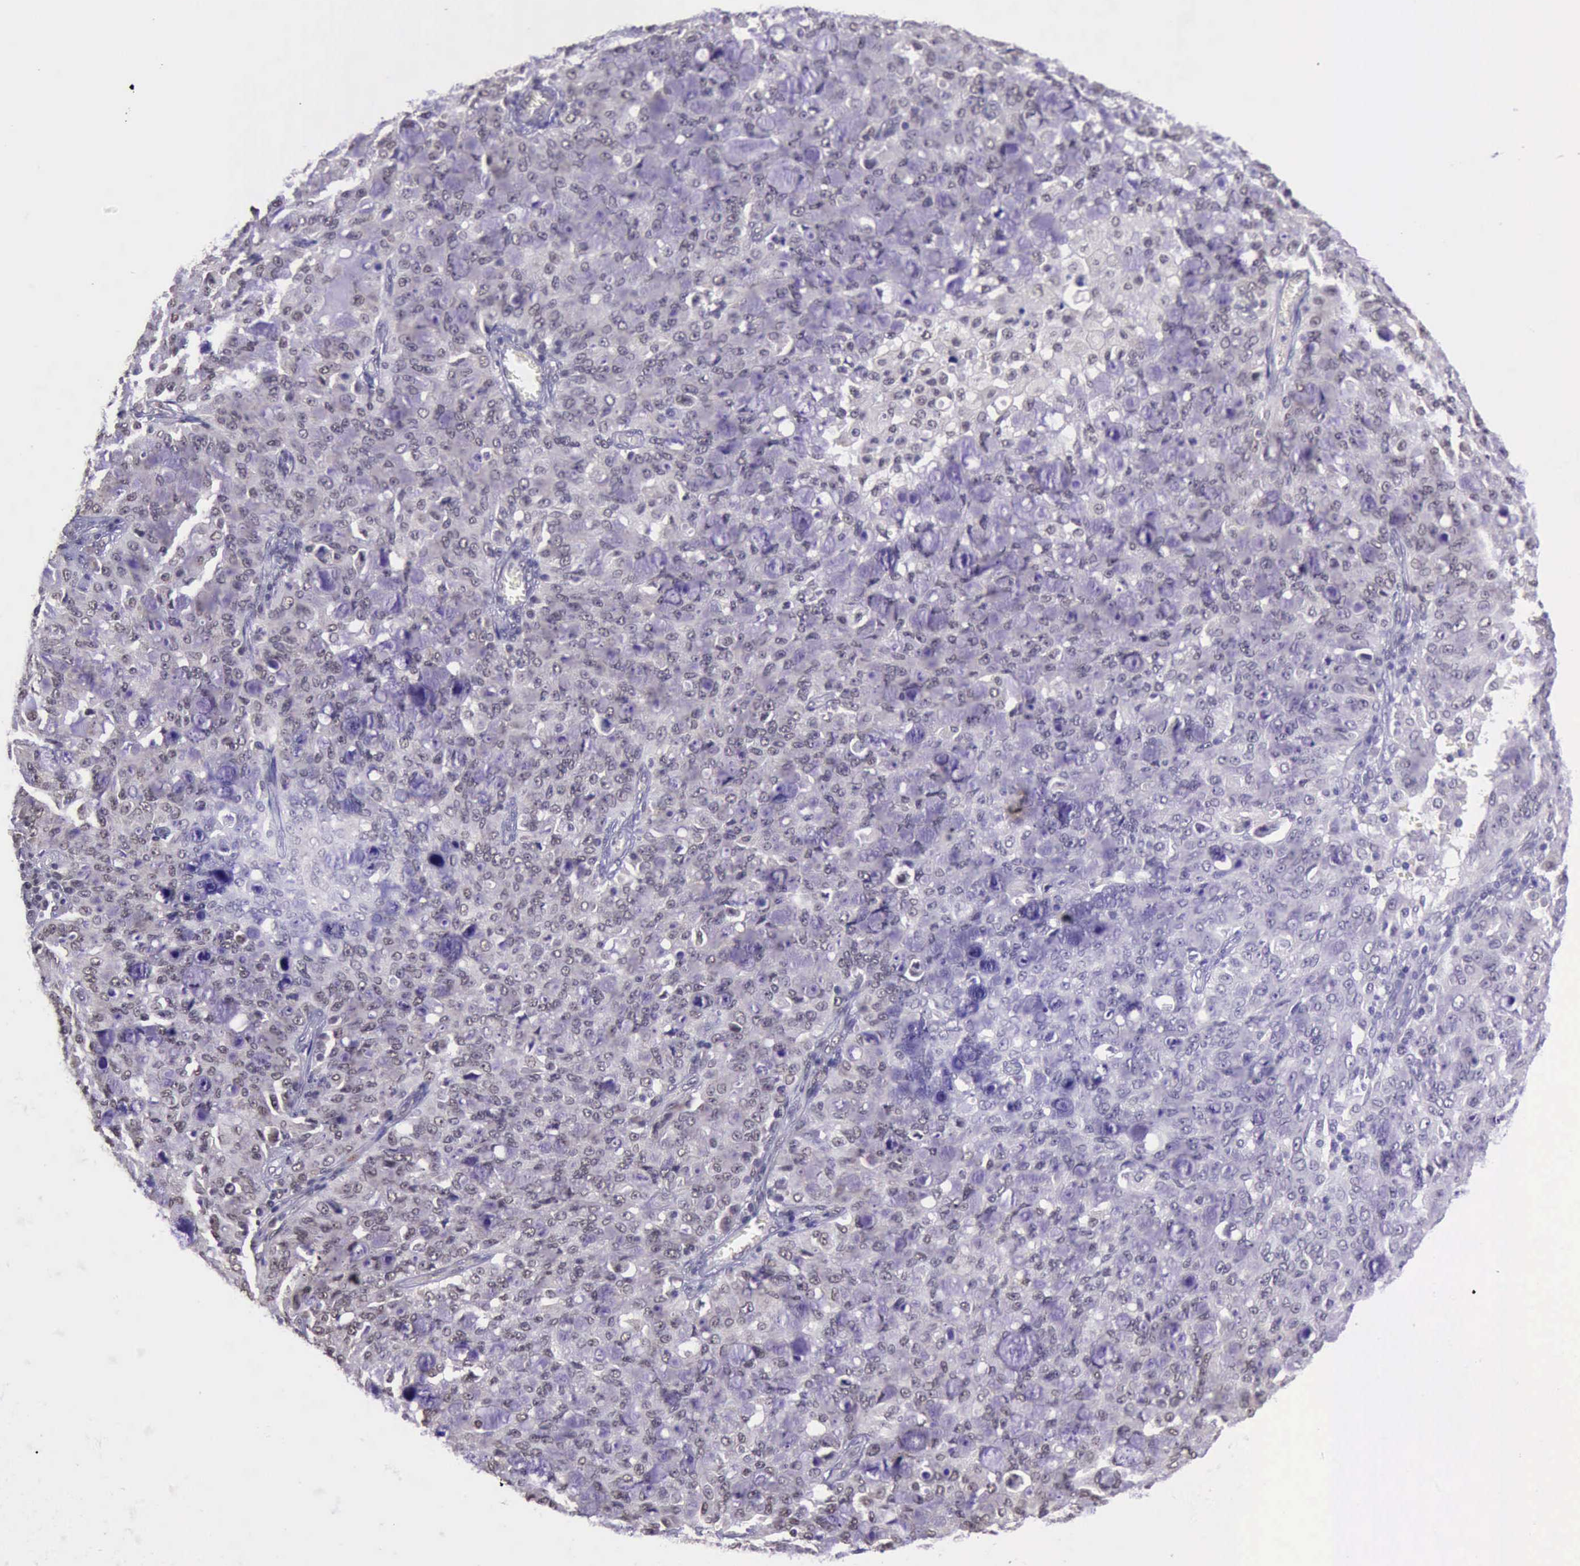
{"staining": {"intensity": "weak", "quantity": "25%-75%", "location": "nuclear"}, "tissue": "lung cancer", "cell_type": "Tumor cells", "image_type": "cancer", "snomed": [{"axis": "morphology", "description": "Adenocarcinoma, NOS"}, {"axis": "topography", "description": "Lung"}], "caption": "The immunohistochemical stain shows weak nuclear staining in tumor cells of lung cancer (adenocarcinoma) tissue.", "gene": "PRPF39", "patient": {"sex": "female", "age": 44}}